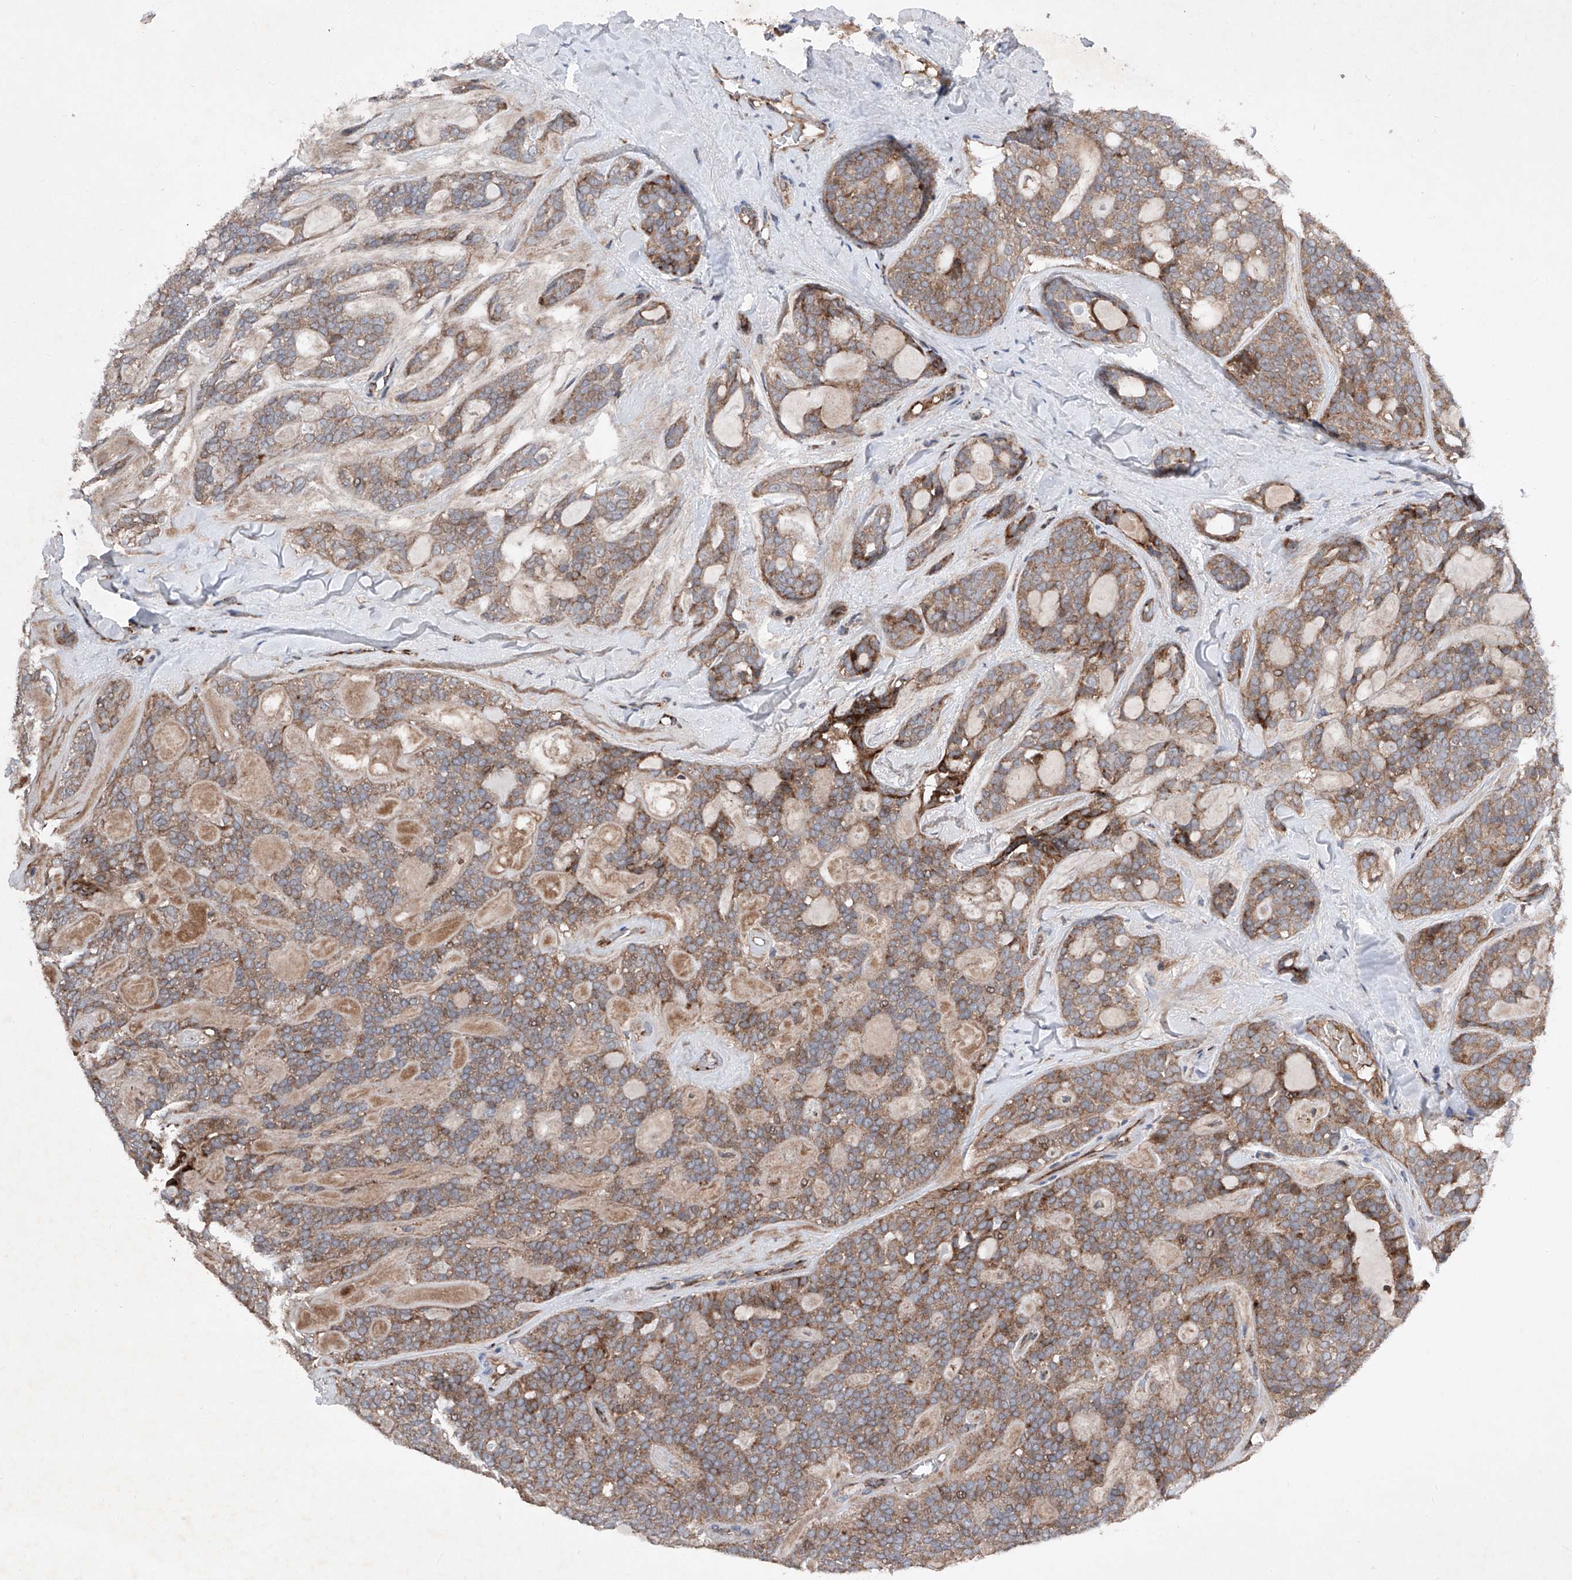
{"staining": {"intensity": "moderate", "quantity": ">75%", "location": "cytoplasmic/membranous"}, "tissue": "head and neck cancer", "cell_type": "Tumor cells", "image_type": "cancer", "snomed": [{"axis": "morphology", "description": "Adenocarcinoma, NOS"}, {"axis": "topography", "description": "Head-Neck"}], "caption": "A medium amount of moderate cytoplasmic/membranous staining is seen in approximately >75% of tumor cells in head and neck cancer tissue.", "gene": "DAD1", "patient": {"sex": "male", "age": 66}}